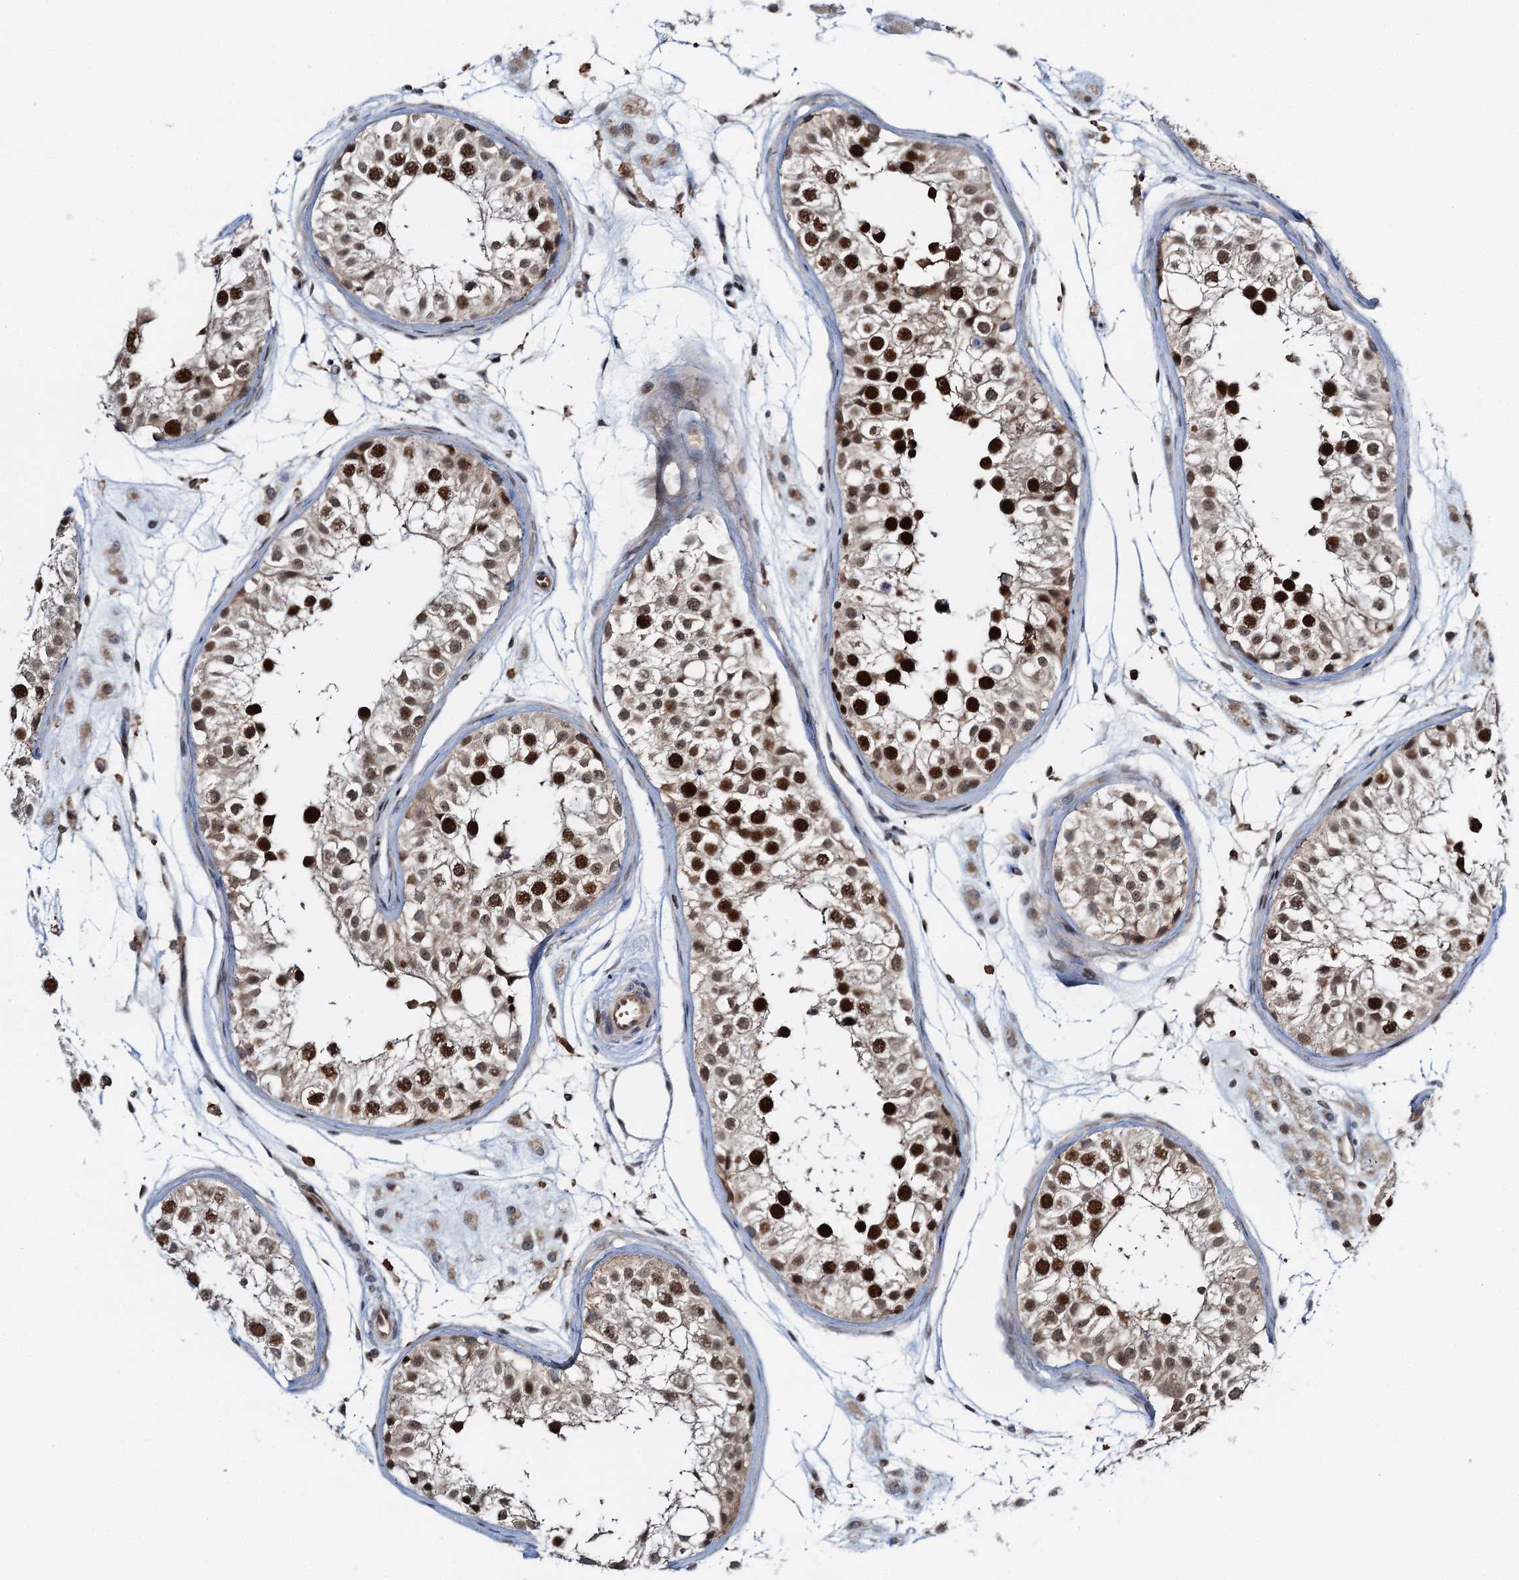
{"staining": {"intensity": "strong", "quantity": ">75%", "location": "nuclear"}, "tissue": "testis", "cell_type": "Cells in seminiferous ducts", "image_type": "normal", "snomed": [{"axis": "morphology", "description": "Normal tissue, NOS"}, {"axis": "morphology", "description": "Adenocarcinoma, metastatic, NOS"}, {"axis": "topography", "description": "Testis"}], "caption": "IHC photomicrograph of normal testis: human testis stained using immunohistochemistry (IHC) reveals high levels of strong protein expression localized specifically in the nuclear of cells in seminiferous ducts, appearing as a nuclear brown color.", "gene": "ZNF609", "patient": {"sex": "male", "age": 26}}